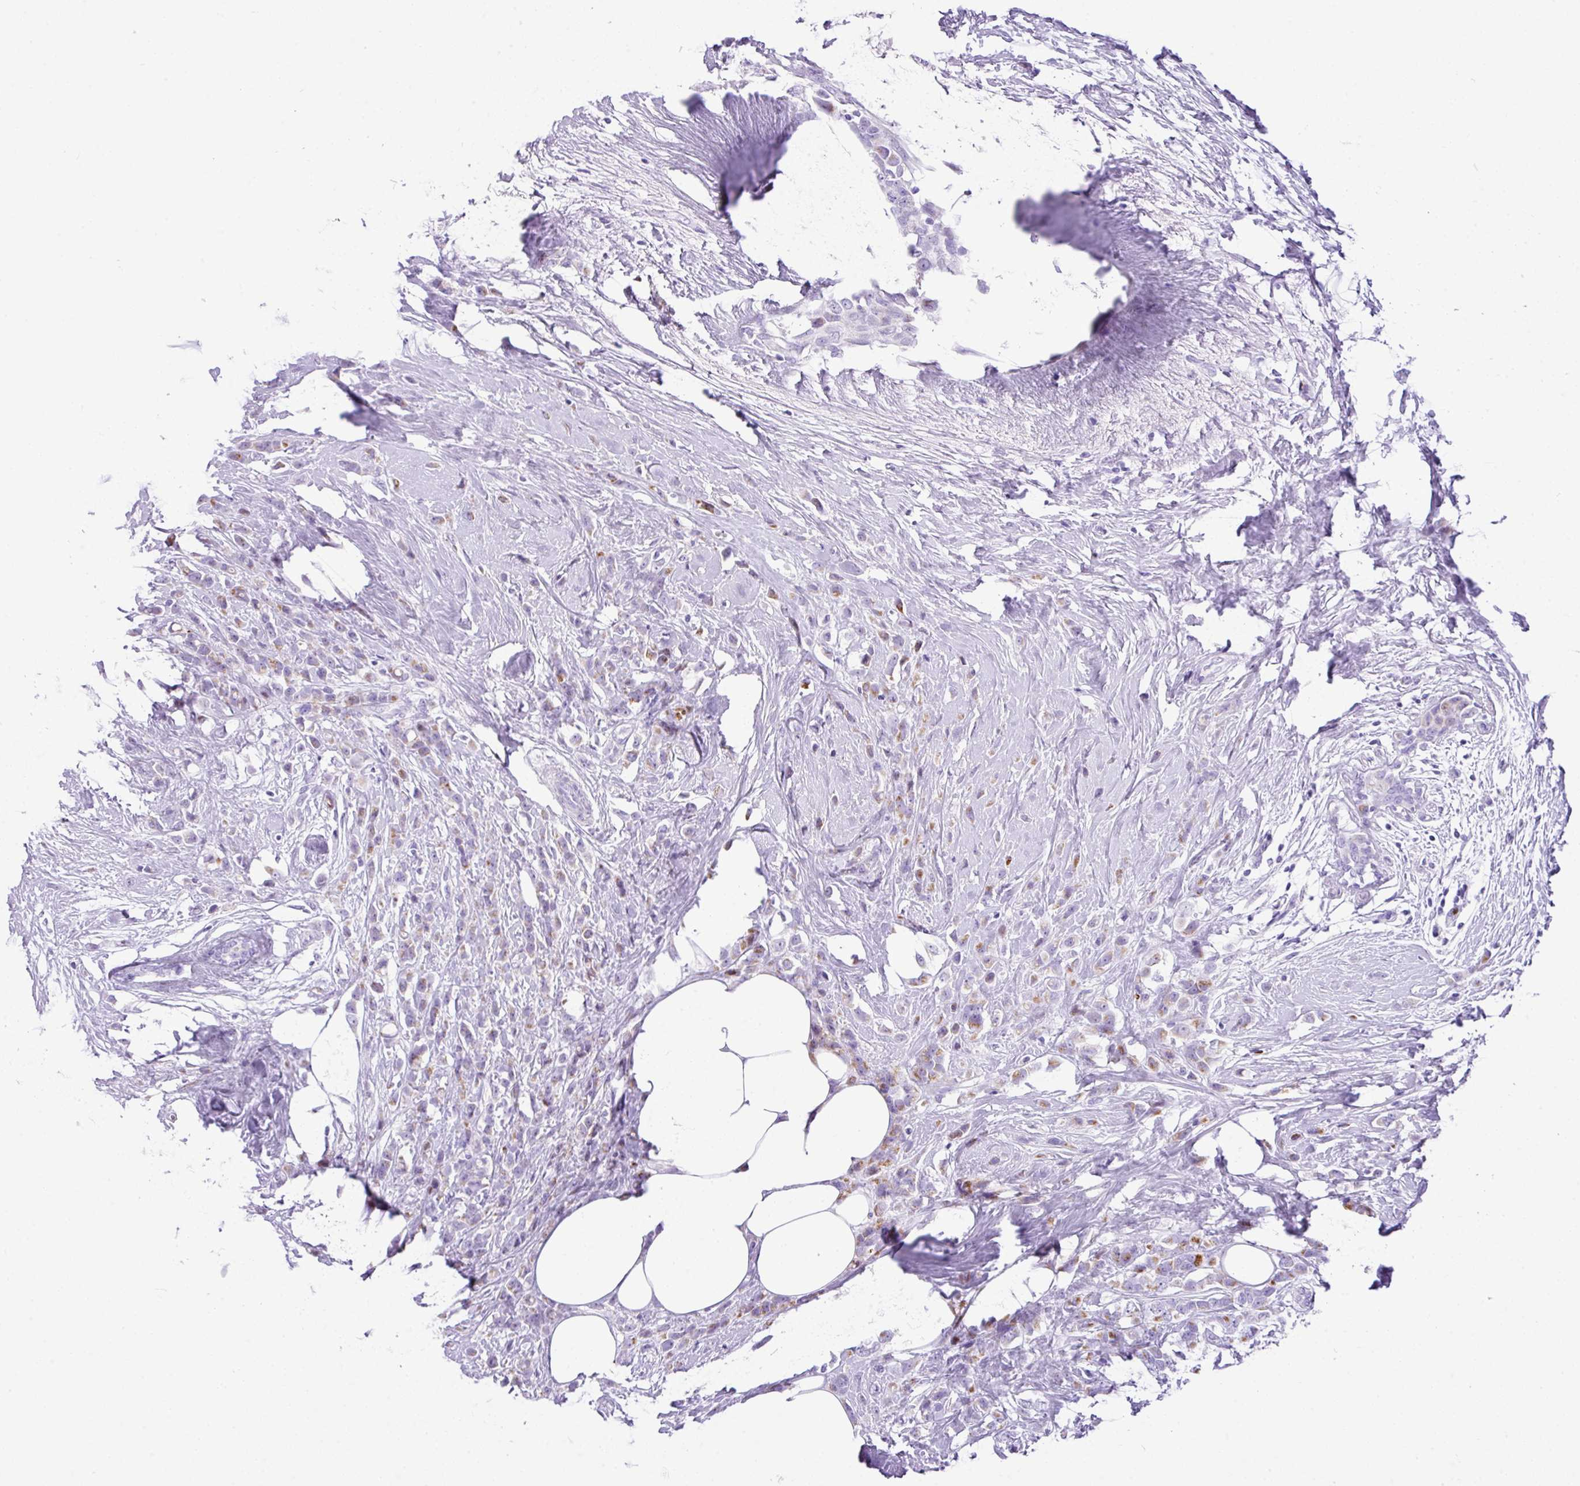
{"staining": {"intensity": "moderate", "quantity": "<25%", "location": "cytoplasmic/membranous"}, "tissue": "breast cancer", "cell_type": "Tumor cells", "image_type": "cancer", "snomed": [{"axis": "morphology", "description": "Duct carcinoma"}, {"axis": "topography", "description": "Breast"}], "caption": "Immunohistochemistry (IHC) photomicrograph of human breast cancer (infiltrating ductal carcinoma) stained for a protein (brown), which exhibits low levels of moderate cytoplasmic/membranous staining in approximately <25% of tumor cells.", "gene": "RCAN2", "patient": {"sex": "female", "age": 80}}